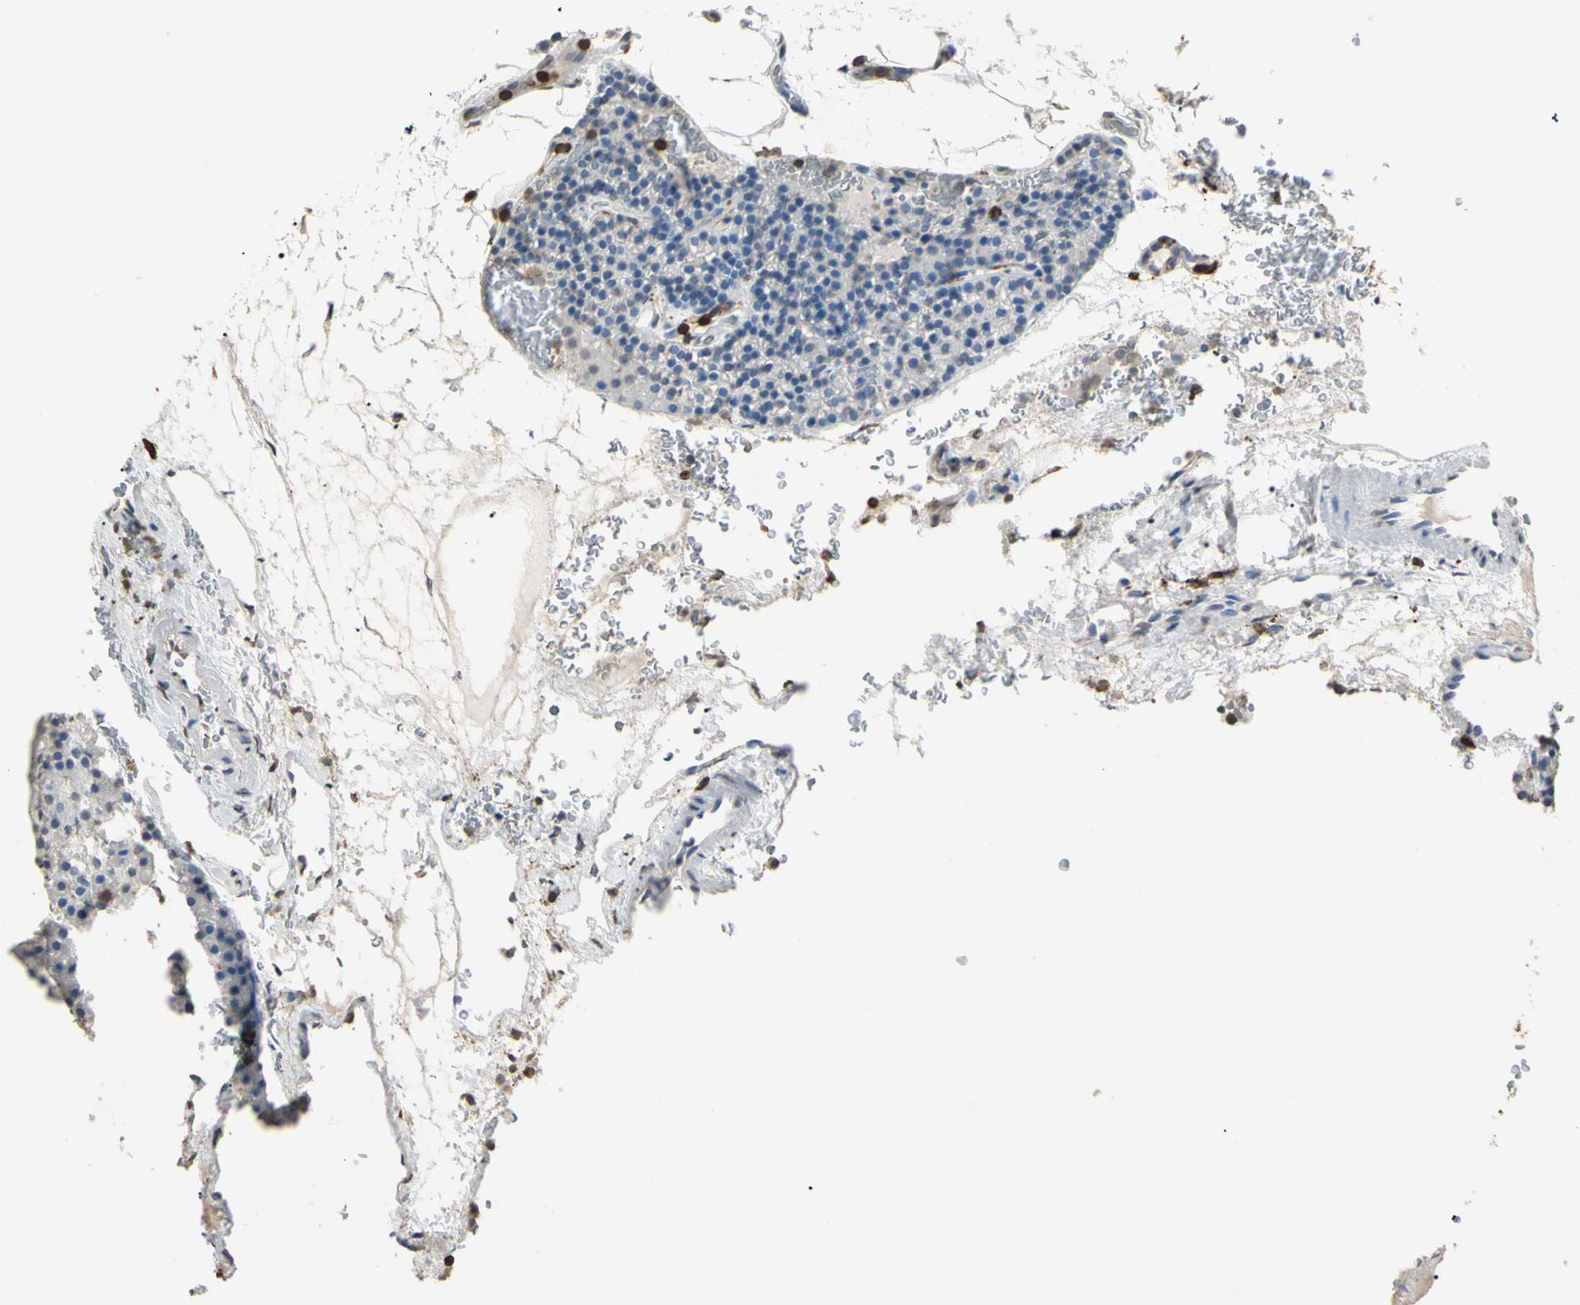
{"staining": {"intensity": "negative", "quantity": "none", "location": "none"}, "tissue": "parathyroid gland", "cell_type": "Glandular cells", "image_type": "normal", "snomed": [{"axis": "morphology", "description": "Normal tissue, NOS"}, {"axis": "morphology", "description": "Hyperplasia, NOS"}, {"axis": "topography", "description": "Parathyroid gland"}], "caption": "This is an immunohistochemistry photomicrograph of unremarkable human parathyroid gland. There is no positivity in glandular cells.", "gene": "PSTPIP1", "patient": {"sex": "male", "age": 44}}